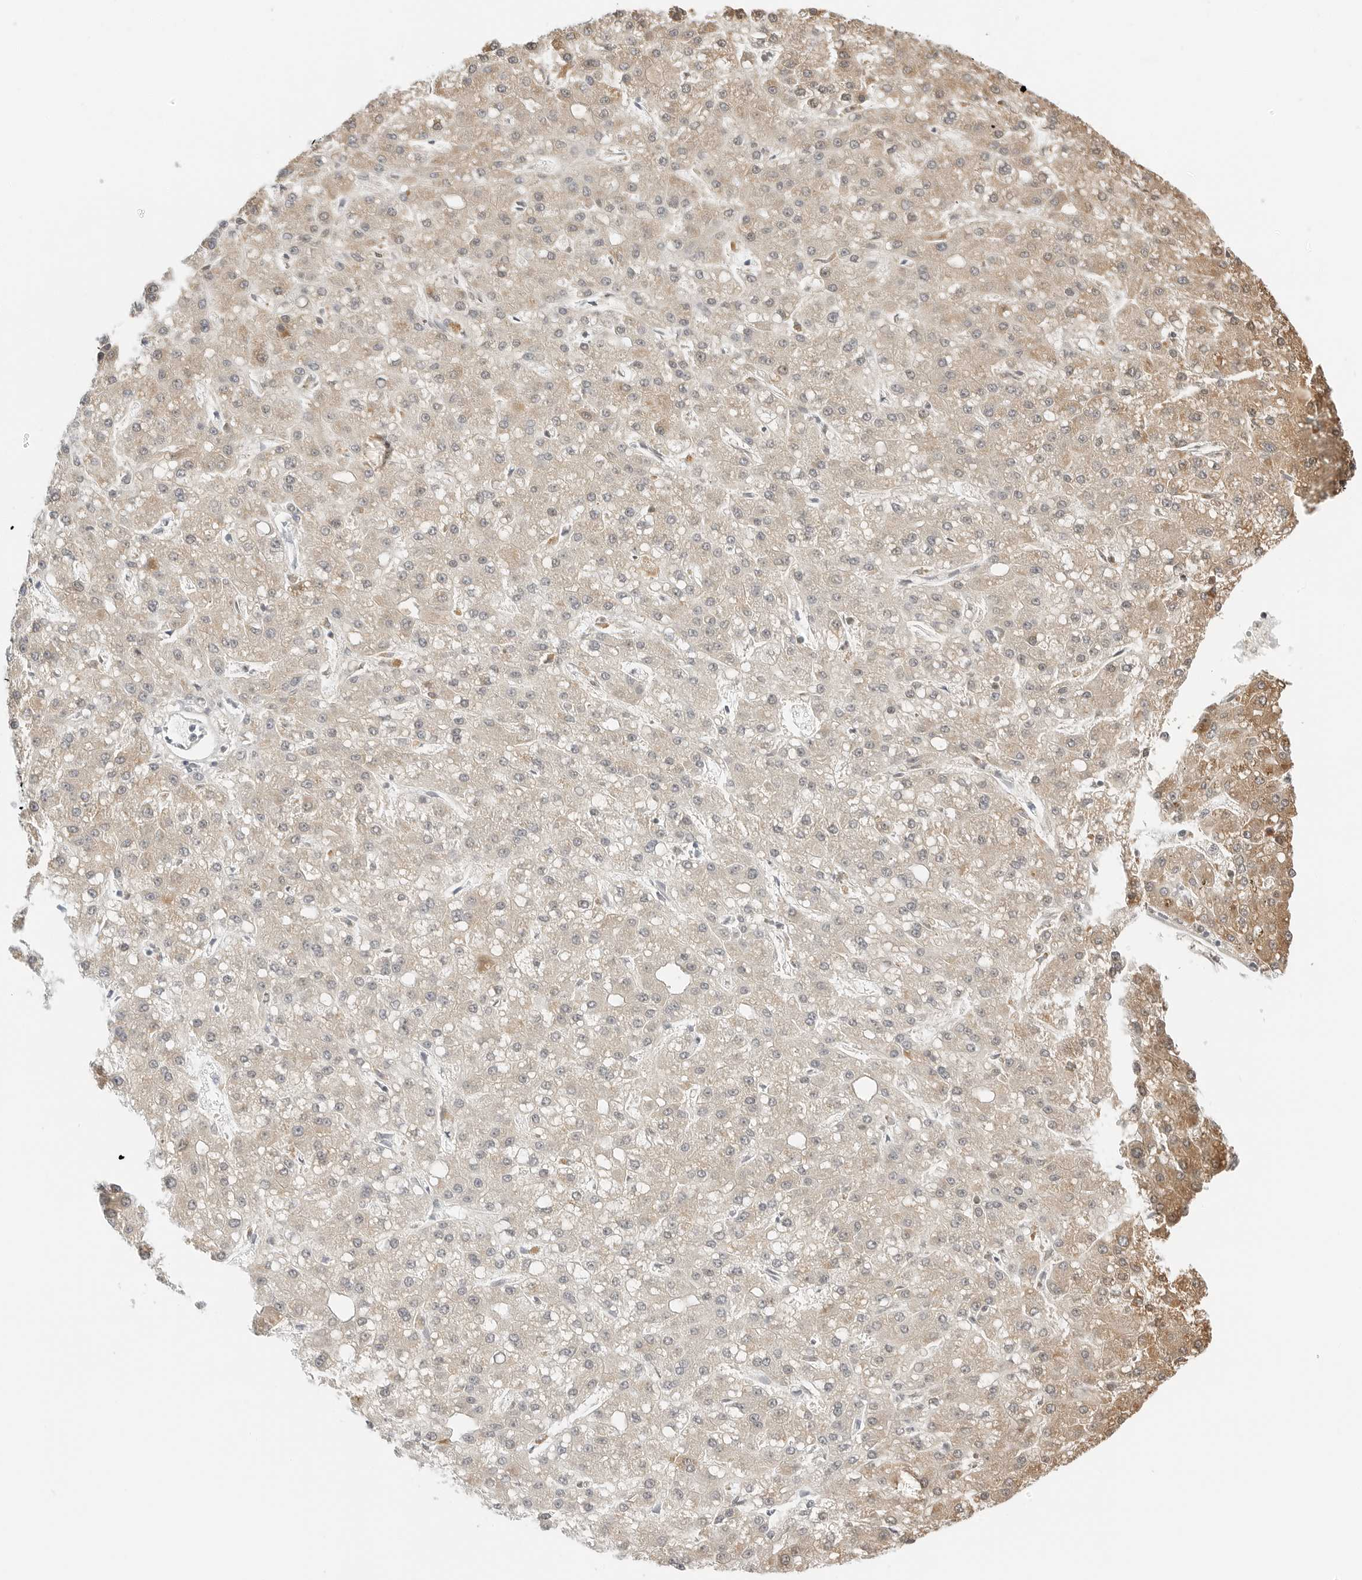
{"staining": {"intensity": "weak", "quantity": "25%-75%", "location": "cytoplasmic/membranous"}, "tissue": "liver cancer", "cell_type": "Tumor cells", "image_type": "cancer", "snomed": [{"axis": "morphology", "description": "Carcinoma, Hepatocellular, NOS"}, {"axis": "topography", "description": "Liver"}], "caption": "IHC histopathology image of neoplastic tissue: human liver cancer (hepatocellular carcinoma) stained using immunohistochemistry demonstrates low levels of weak protein expression localized specifically in the cytoplasmic/membranous of tumor cells, appearing as a cytoplasmic/membranous brown color.", "gene": "IQCC", "patient": {"sex": "male", "age": 67}}